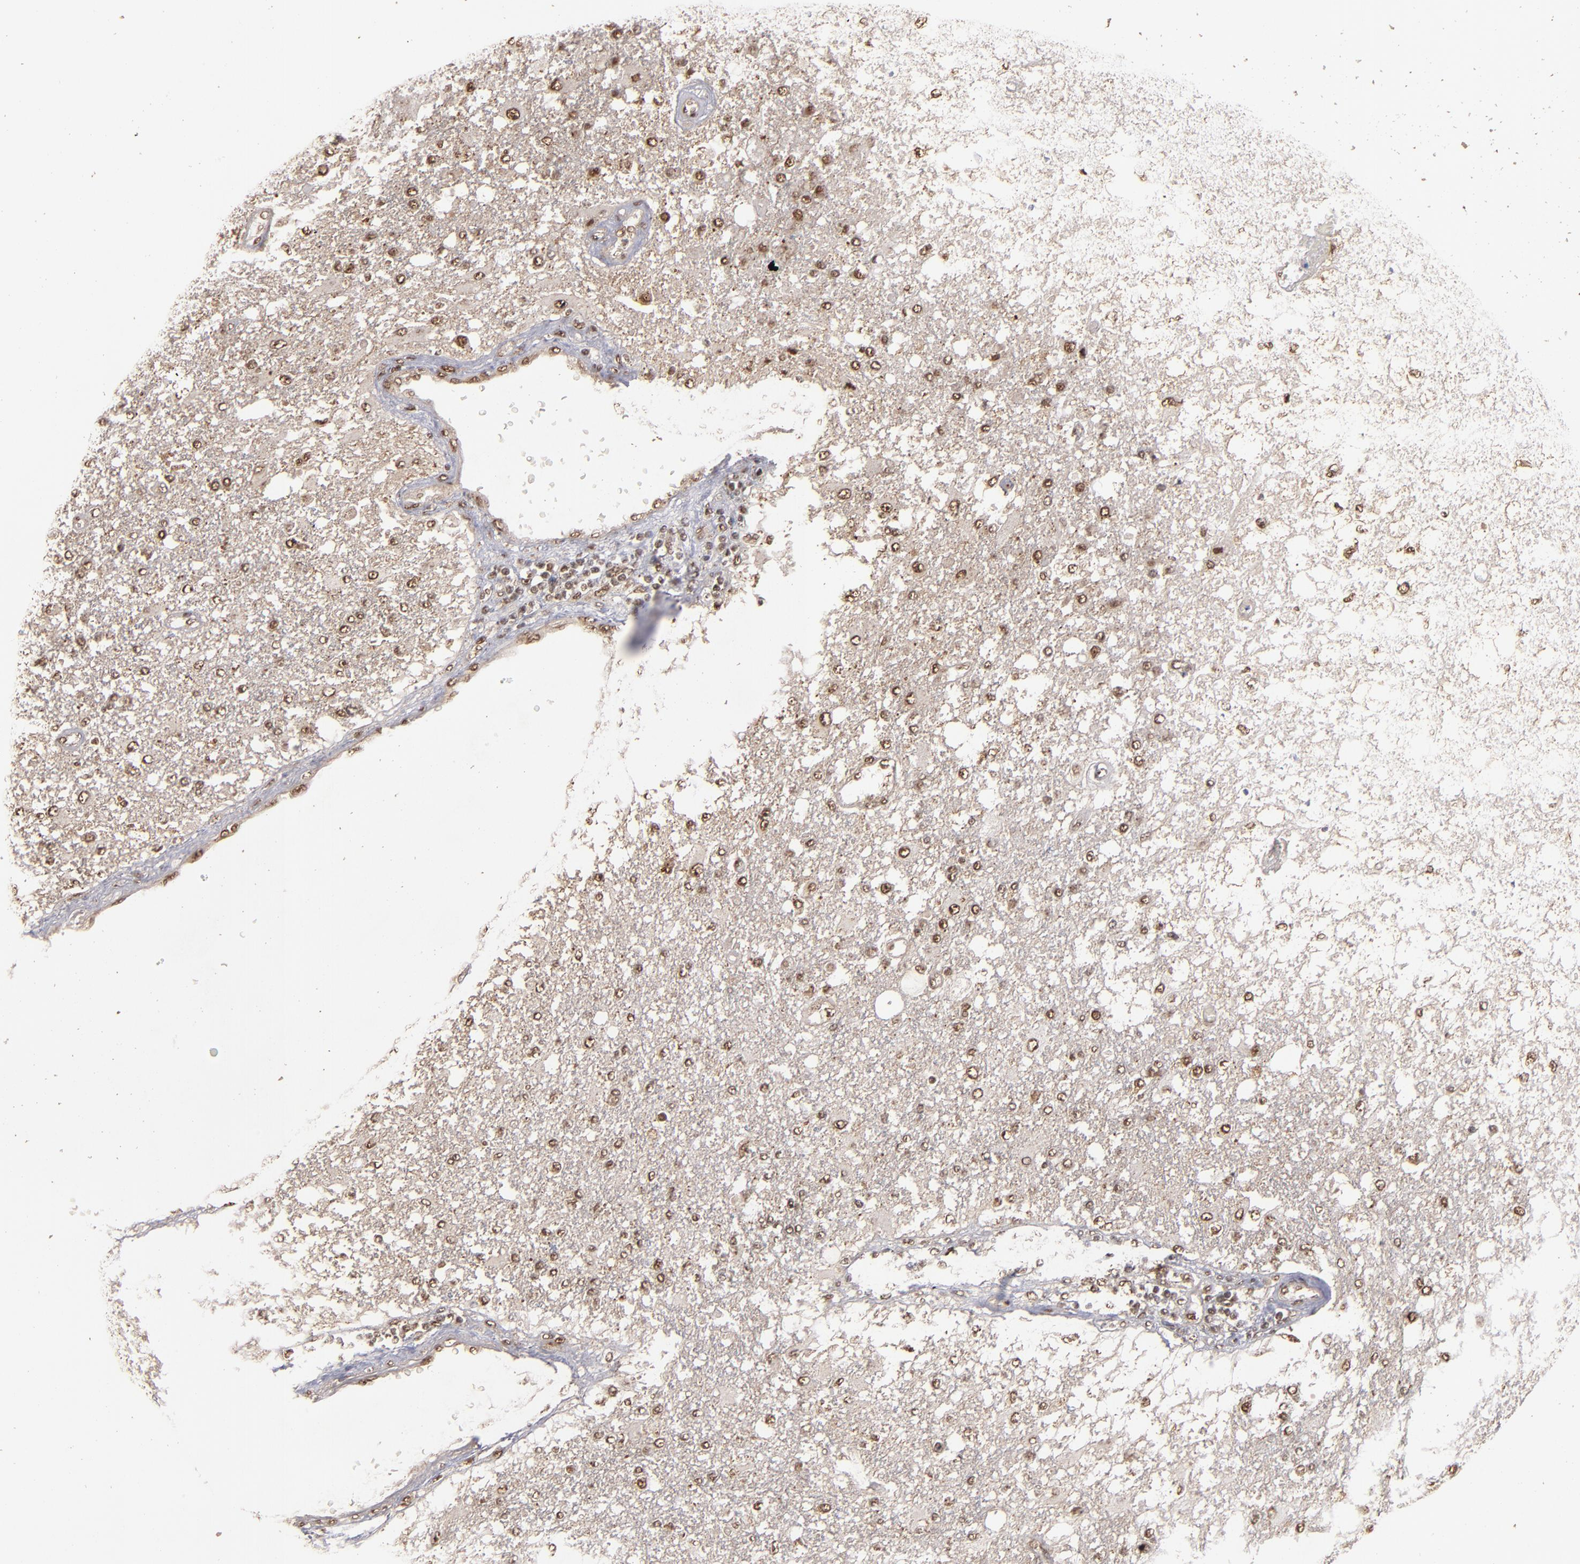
{"staining": {"intensity": "moderate", "quantity": ">75%", "location": "nuclear"}, "tissue": "glioma", "cell_type": "Tumor cells", "image_type": "cancer", "snomed": [{"axis": "morphology", "description": "Glioma, malignant, High grade"}, {"axis": "topography", "description": "Cerebral cortex"}], "caption": "Moderate nuclear staining is appreciated in about >75% of tumor cells in glioma. The protein is shown in brown color, while the nuclei are stained blue.", "gene": "SNW1", "patient": {"sex": "male", "age": 79}}